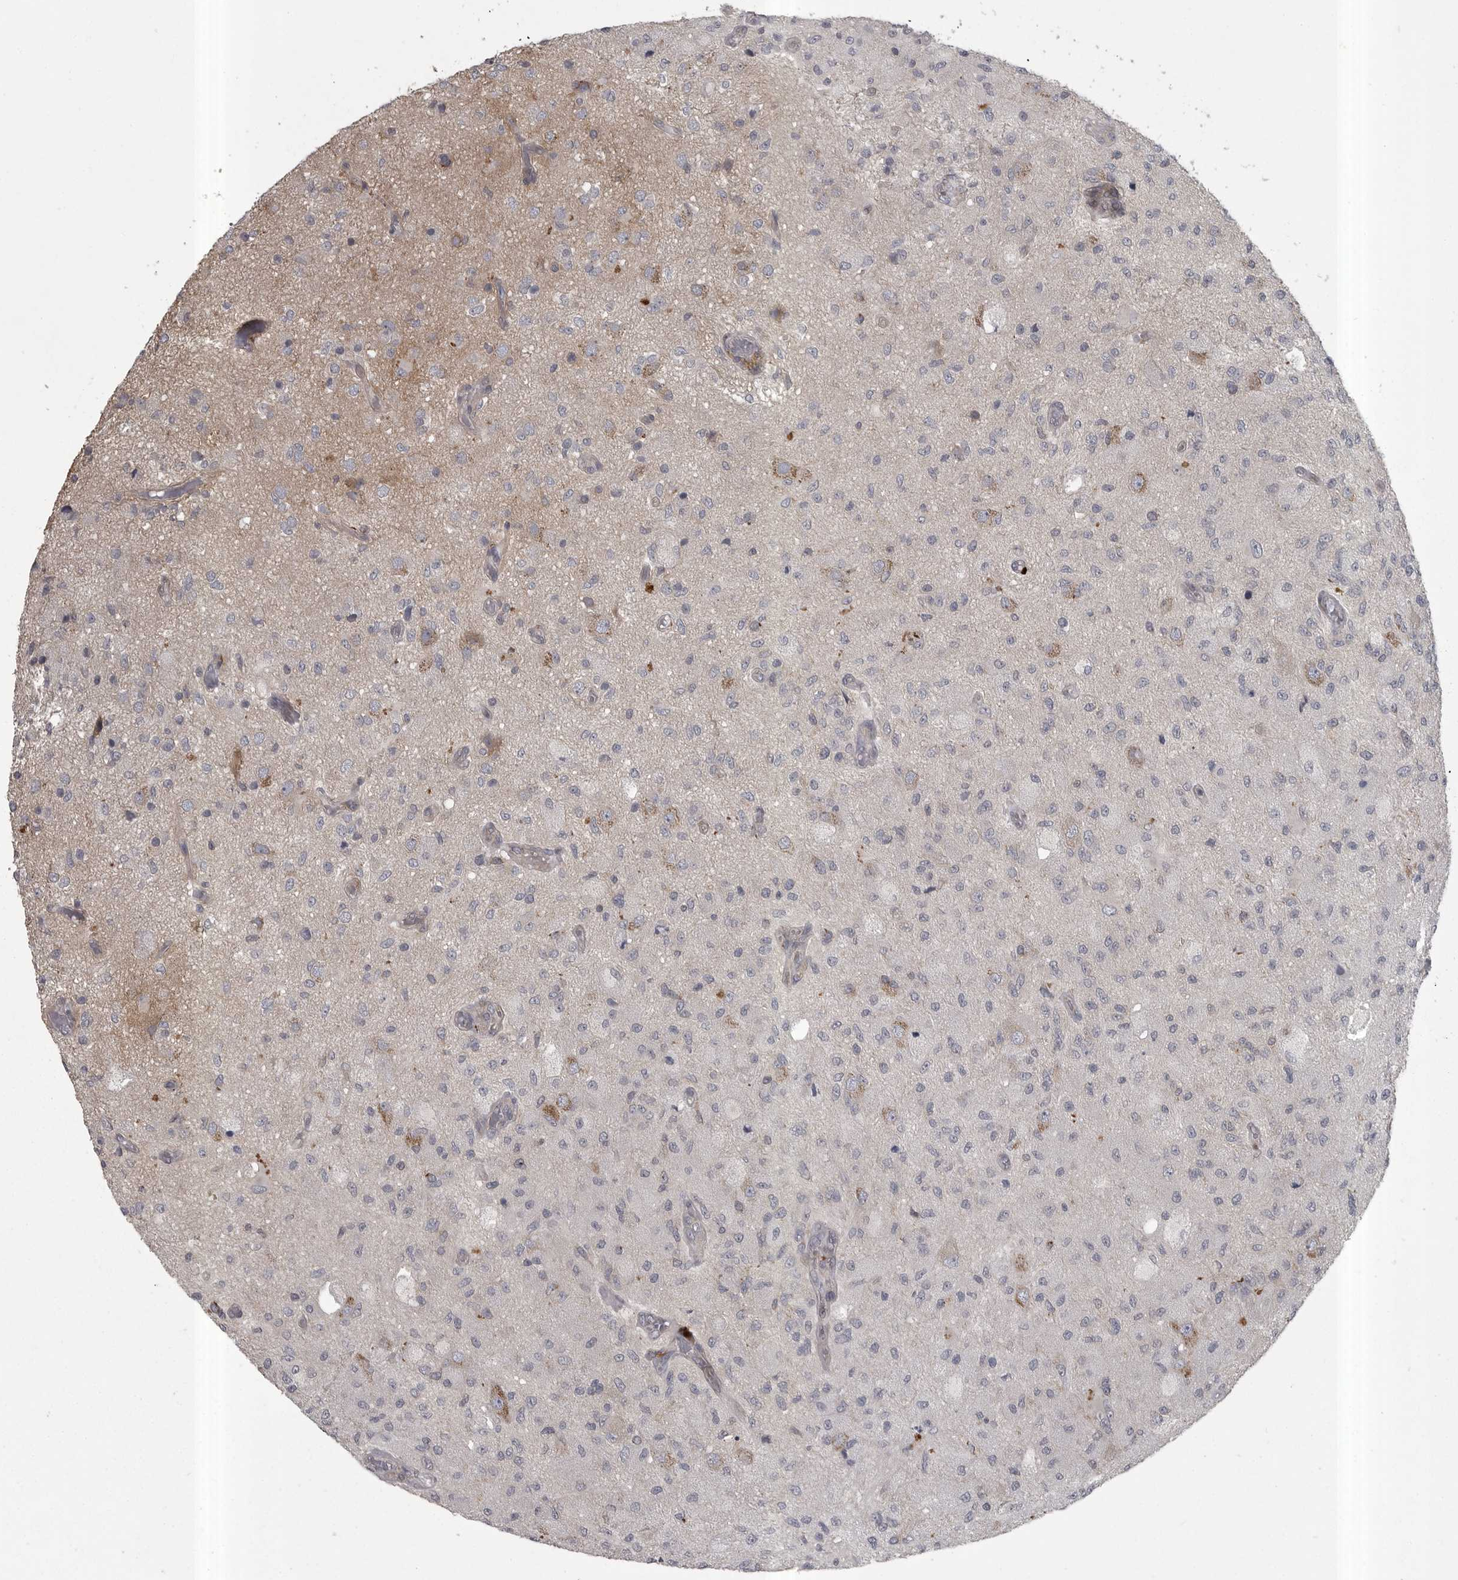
{"staining": {"intensity": "negative", "quantity": "none", "location": "none"}, "tissue": "glioma", "cell_type": "Tumor cells", "image_type": "cancer", "snomed": [{"axis": "morphology", "description": "Normal tissue, NOS"}, {"axis": "morphology", "description": "Glioma, malignant, High grade"}, {"axis": "topography", "description": "Cerebral cortex"}], "caption": "Micrograph shows no protein positivity in tumor cells of glioma tissue.", "gene": "PHF13", "patient": {"sex": "male", "age": 77}}